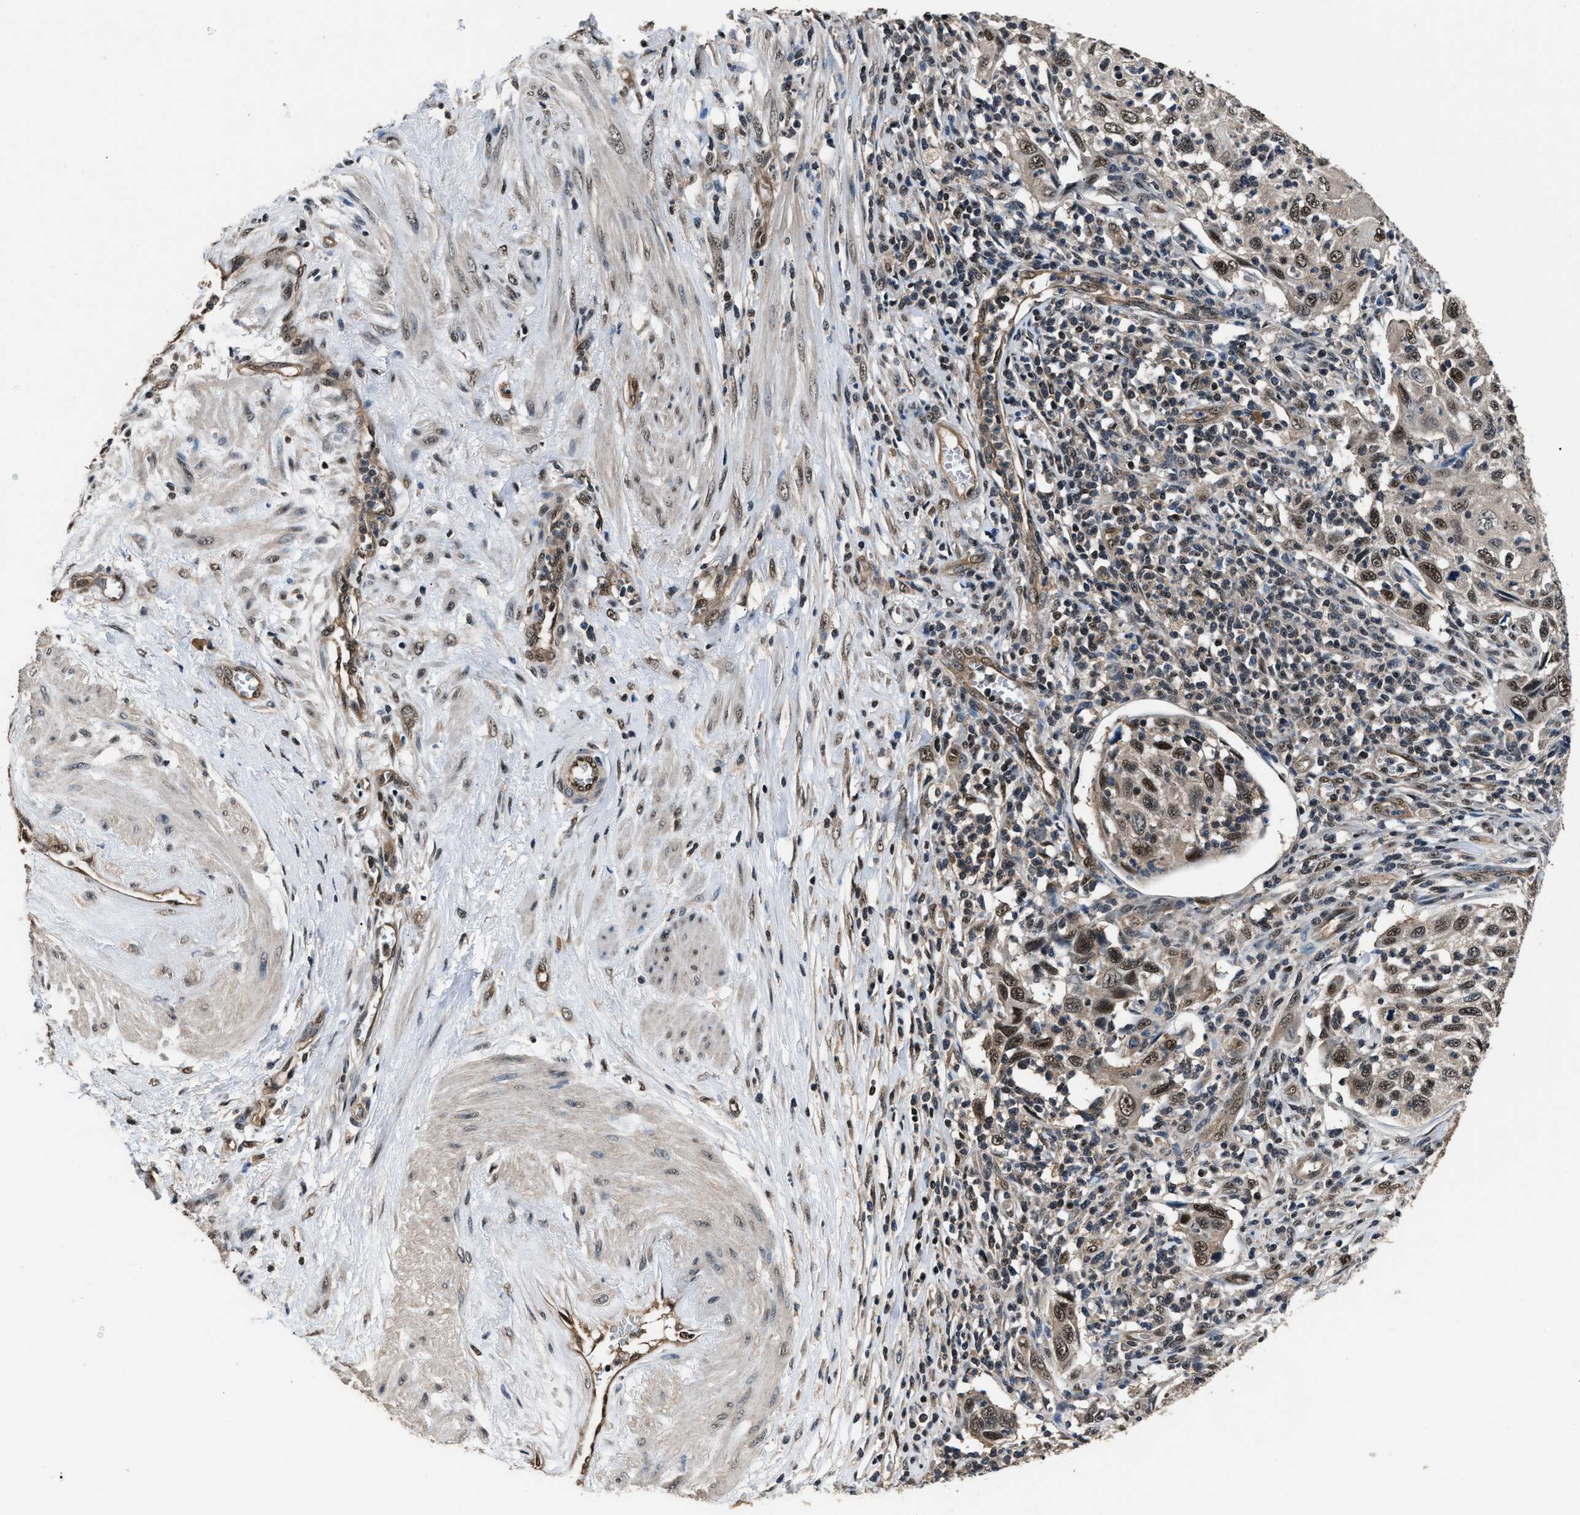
{"staining": {"intensity": "moderate", "quantity": ">75%", "location": "nuclear"}, "tissue": "cervical cancer", "cell_type": "Tumor cells", "image_type": "cancer", "snomed": [{"axis": "morphology", "description": "Squamous cell carcinoma, NOS"}, {"axis": "topography", "description": "Cervix"}], "caption": "A histopathology image of cervical cancer (squamous cell carcinoma) stained for a protein exhibits moderate nuclear brown staining in tumor cells.", "gene": "DFFA", "patient": {"sex": "female", "age": 70}}